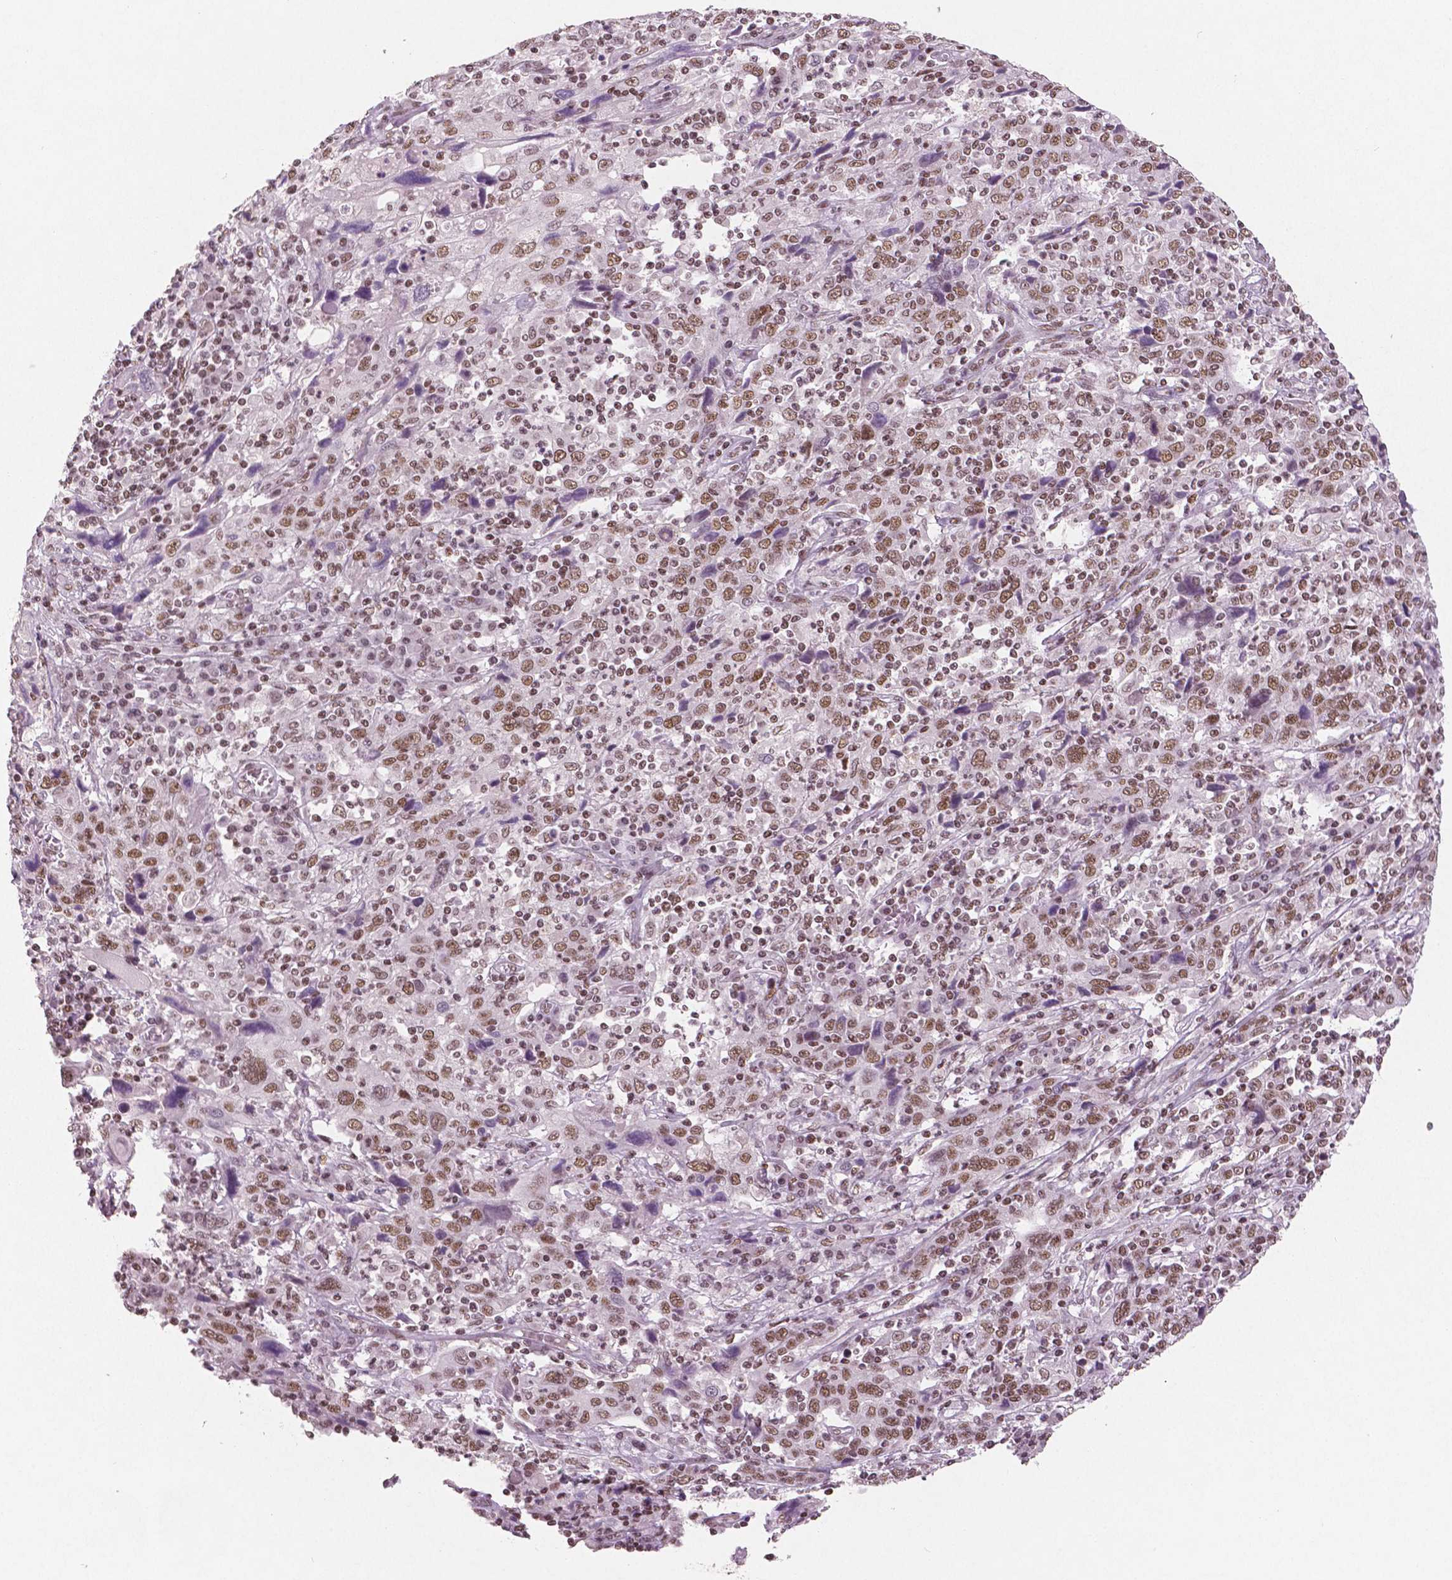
{"staining": {"intensity": "moderate", "quantity": ">75%", "location": "nuclear"}, "tissue": "cervical cancer", "cell_type": "Tumor cells", "image_type": "cancer", "snomed": [{"axis": "morphology", "description": "Squamous cell carcinoma, NOS"}, {"axis": "topography", "description": "Cervix"}], "caption": "Immunohistochemical staining of cervical cancer (squamous cell carcinoma) demonstrates medium levels of moderate nuclear positivity in about >75% of tumor cells.", "gene": "BRD4", "patient": {"sex": "female", "age": 46}}